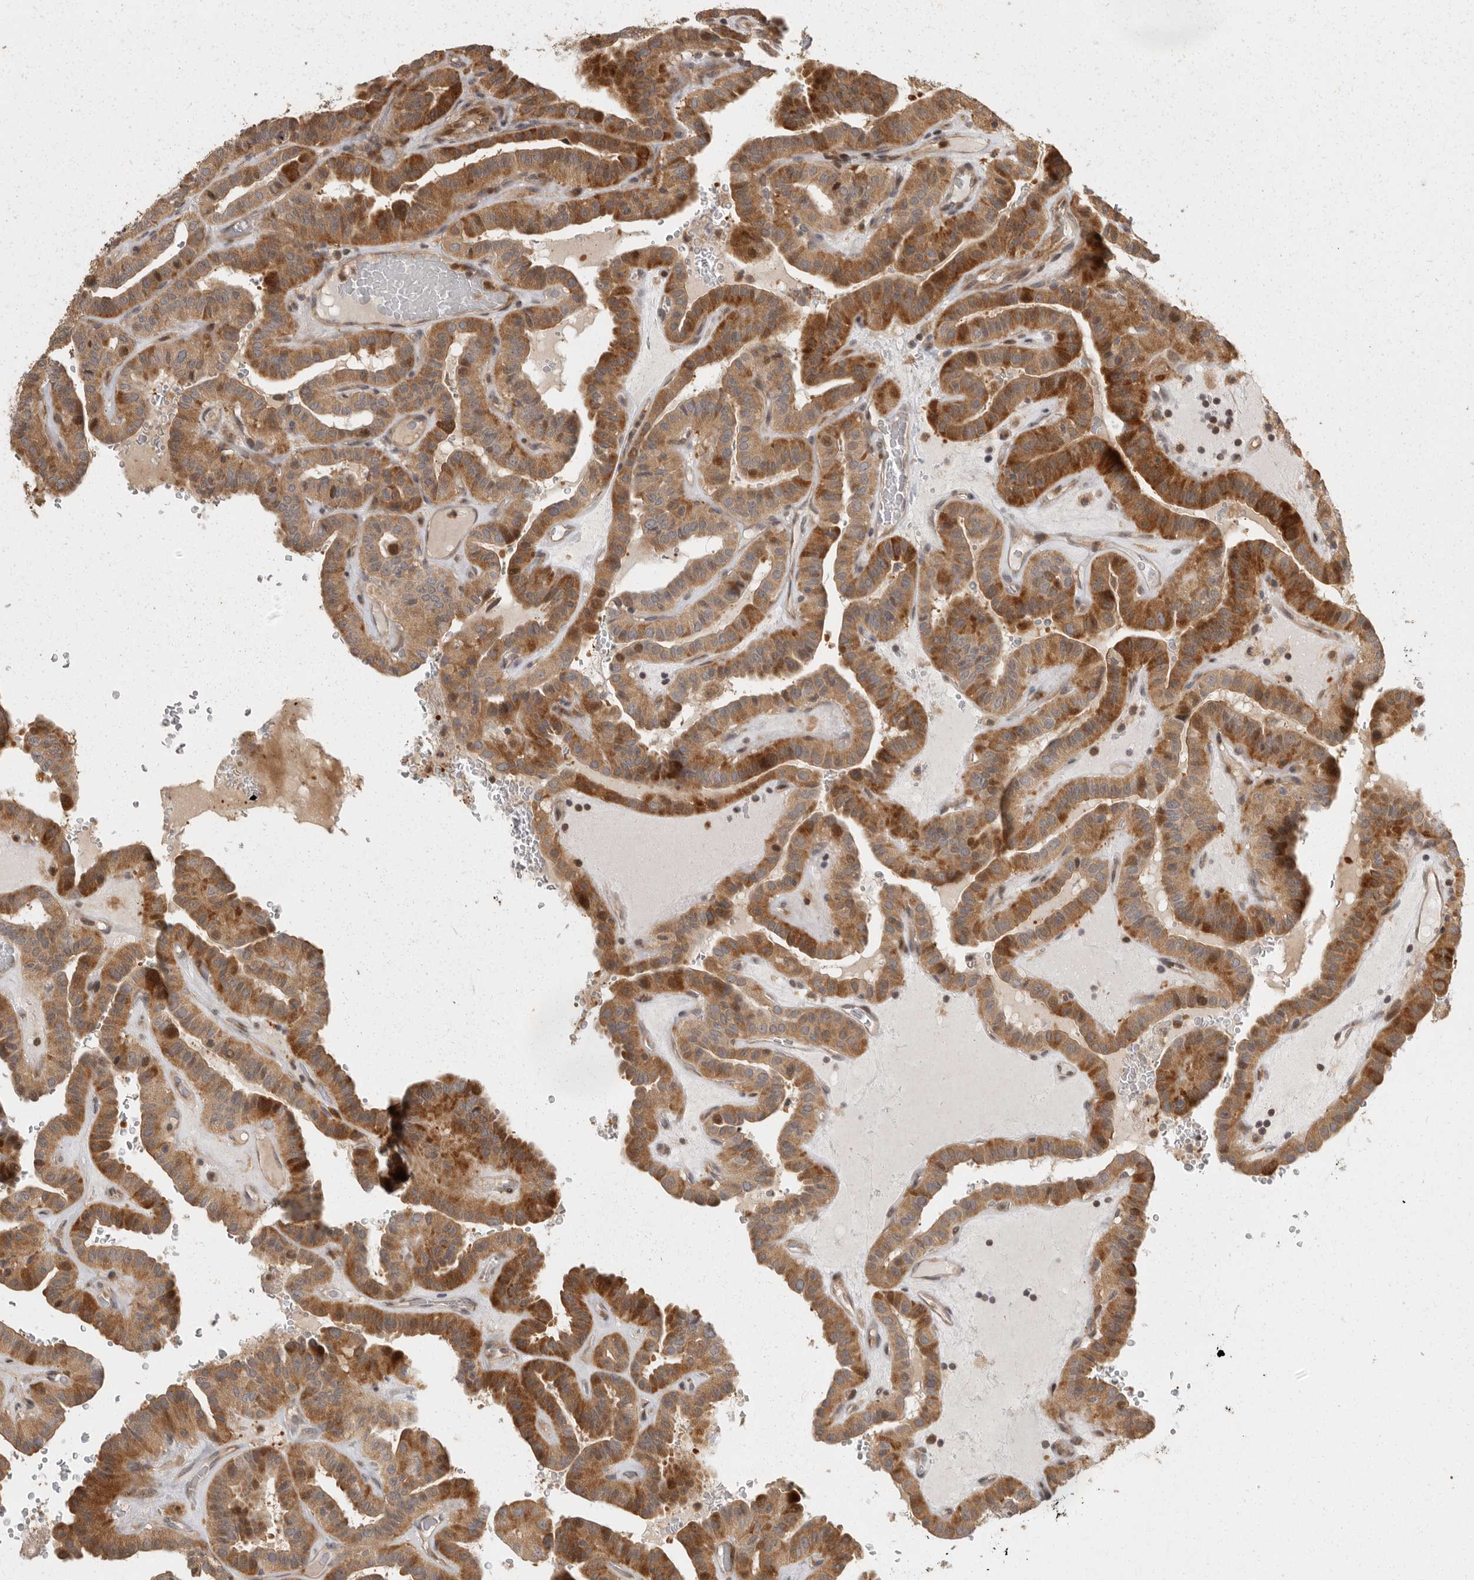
{"staining": {"intensity": "strong", "quantity": "25%-75%", "location": "cytoplasmic/membranous"}, "tissue": "thyroid cancer", "cell_type": "Tumor cells", "image_type": "cancer", "snomed": [{"axis": "morphology", "description": "Papillary adenocarcinoma, NOS"}, {"axis": "topography", "description": "Thyroid gland"}], "caption": "Immunohistochemical staining of human thyroid papillary adenocarcinoma reveals strong cytoplasmic/membranous protein expression in approximately 25%-75% of tumor cells.", "gene": "SWT1", "patient": {"sex": "male", "age": 77}}